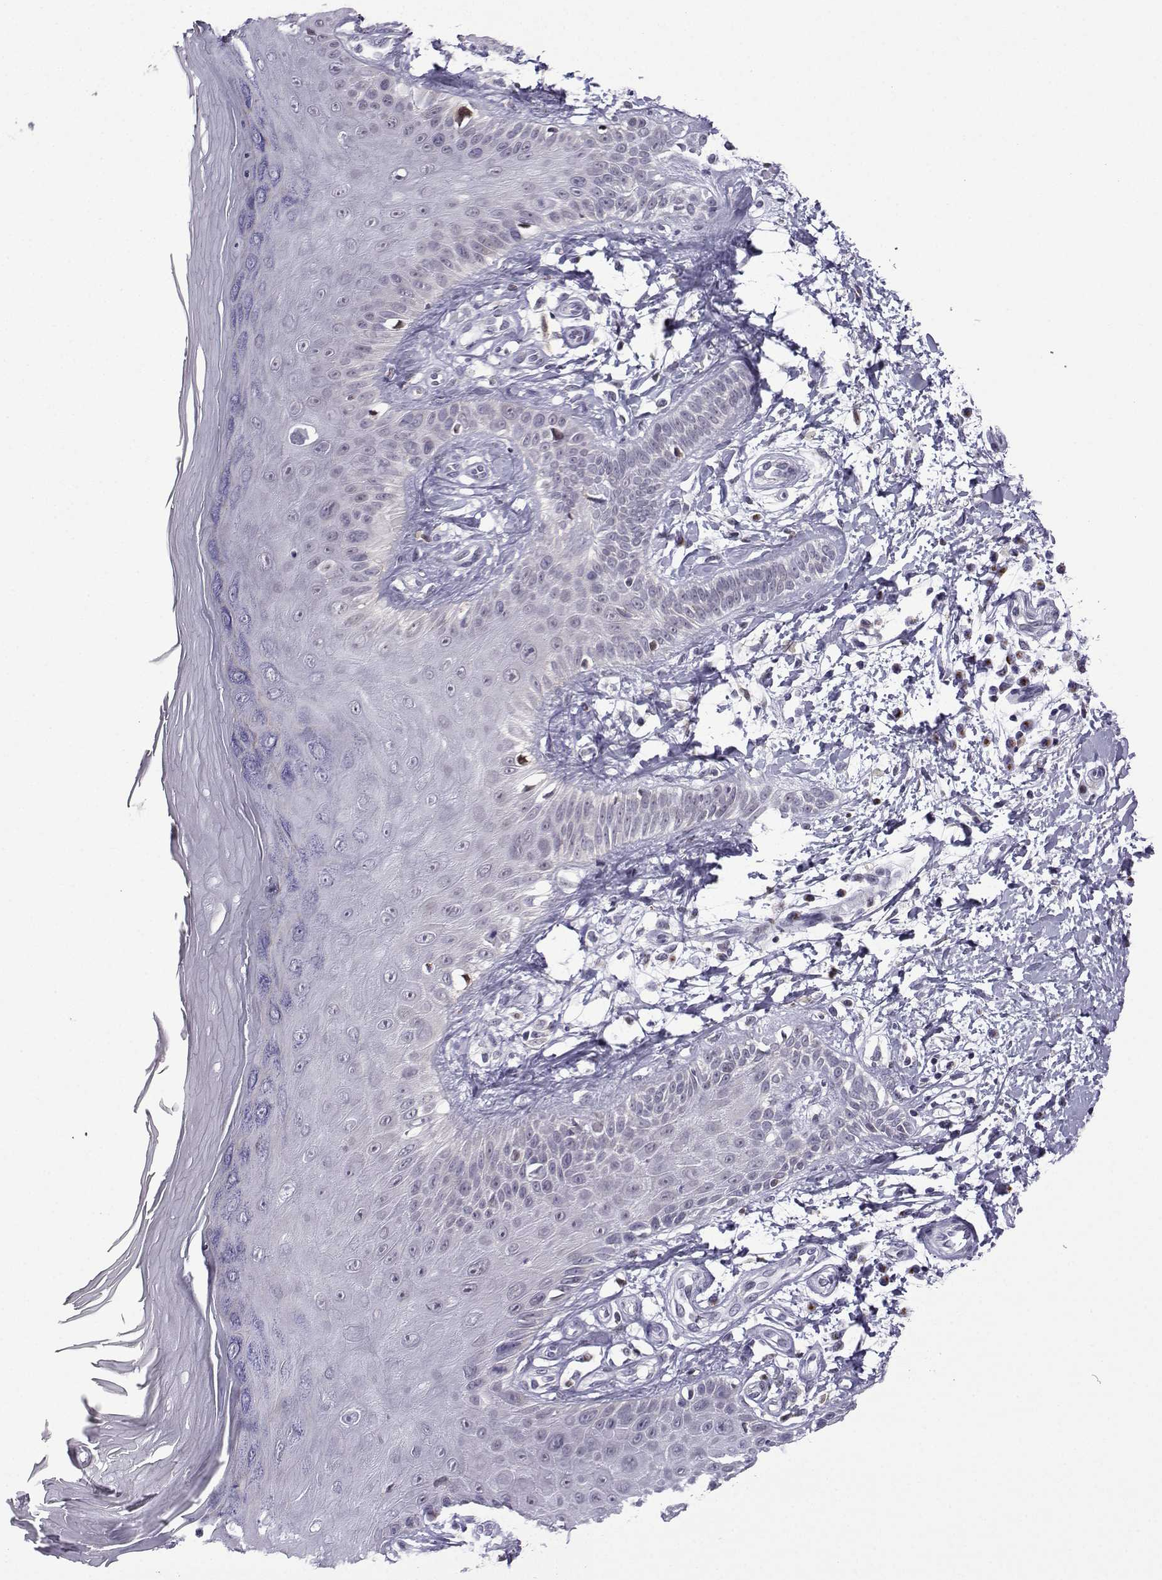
{"staining": {"intensity": "negative", "quantity": "none", "location": "none"}, "tissue": "skin", "cell_type": "Fibroblasts", "image_type": "normal", "snomed": [{"axis": "morphology", "description": "Normal tissue, NOS"}, {"axis": "morphology", "description": "Inflammation, NOS"}, {"axis": "morphology", "description": "Fibrosis, NOS"}, {"axis": "topography", "description": "Skin"}], "caption": "DAB immunohistochemical staining of normal human skin displays no significant positivity in fibroblasts.", "gene": "HTR7", "patient": {"sex": "male", "age": 71}}